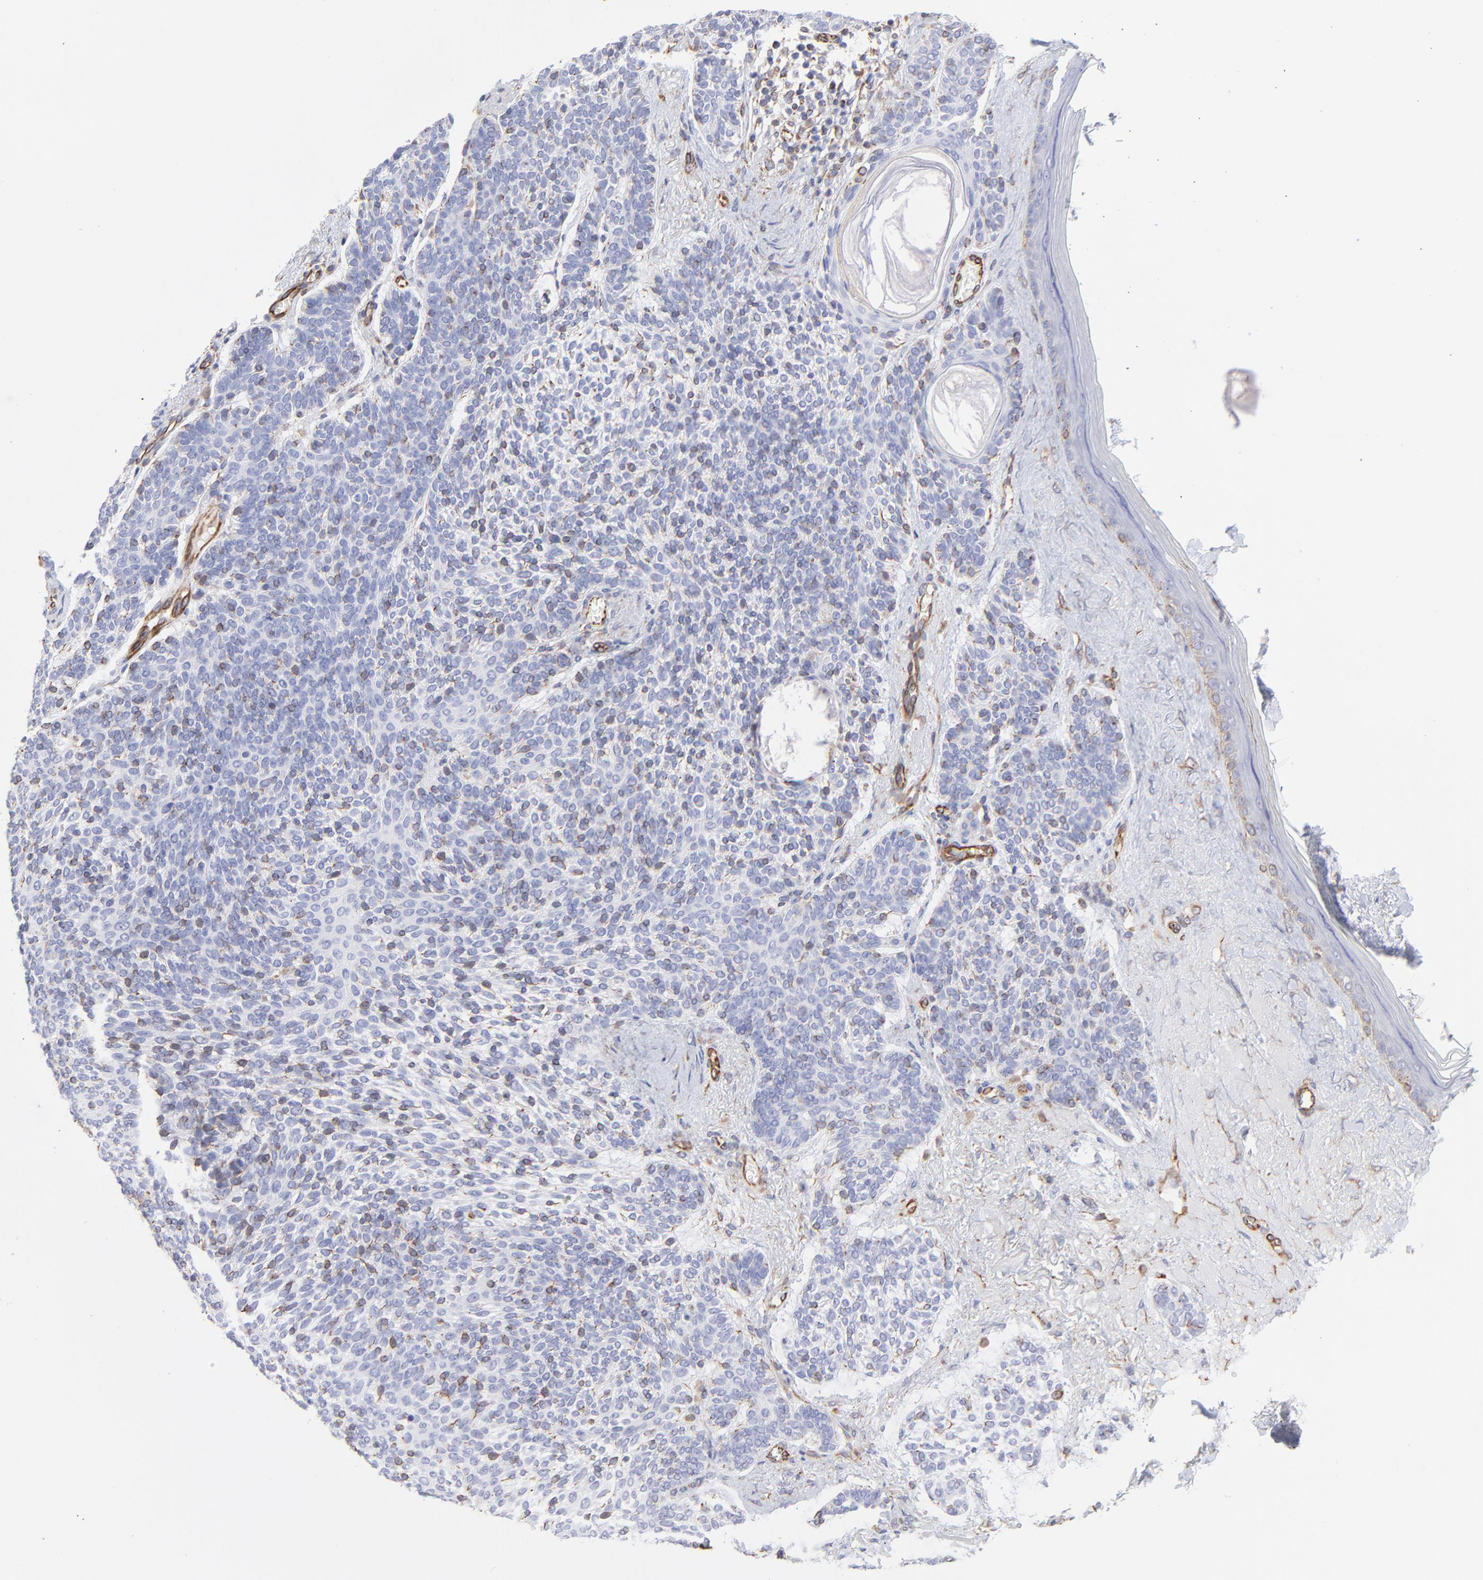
{"staining": {"intensity": "negative", "quantity": "none", "location": "none"}, "tissue": "skin cancer", "cell_type": "Tumor cells", "image_type": "cancer", "snomed": [{"axis": "morphology", "description": "Normal tissue, NOS"}, {"axis": "morphology", "description": "Basal cell carcinoma"}, {"axis": "topography", "description": "Skin"}], "caption": "Immunohistochemistry (IHC) histopathology image of neoplastic tissue: human skin cancer (basal cell carcinoma) stained with DAB shows no significant protein expression in tumor cells.", "gene": "COX8C", "patient": {"sex": "female", "age": 70}}